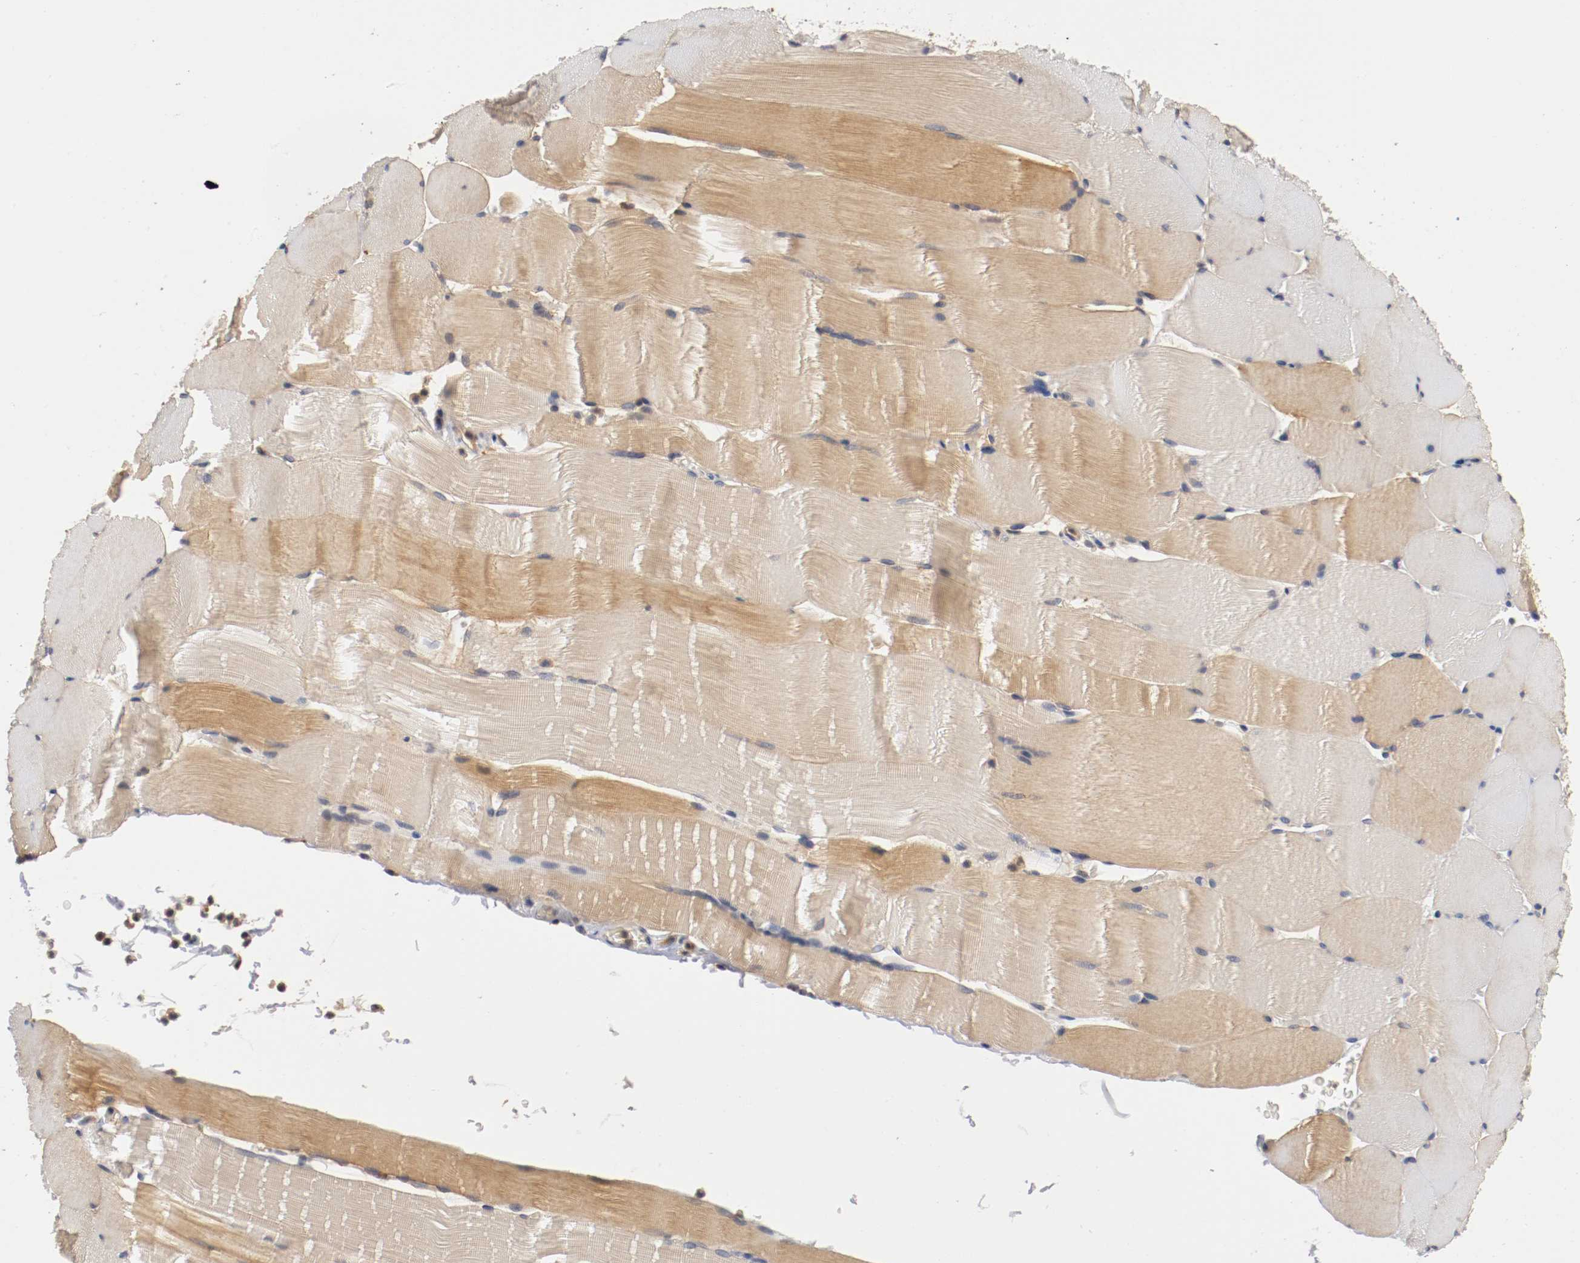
{"staining": {"intensity": "weak", "quantity": "25%-75%", "location": "cytoplasmic/membranous"}, "tissue": "skeletal muscle", "cell_type": "Myocytes", "image_type": "normal", "snomed": [{"axis": "morphology", "description": "Normal tissue, NOS"}, {"axis": "topography", "description": "Skeletal muscle"}], "caption": "Weak cytoplasmic/membranous protein expression is appreciated in about 25%-75% of myocytes in skeletal muscle. The staining was performed using DAB (3,3'-diaminobenzidine) to visualize the protein expression in brown, while the nuclei were stained in blue with hematoxylin (Magnification: 20x).", "gene": "RBM23", "patient": {"sex": "male", "age": 62}}